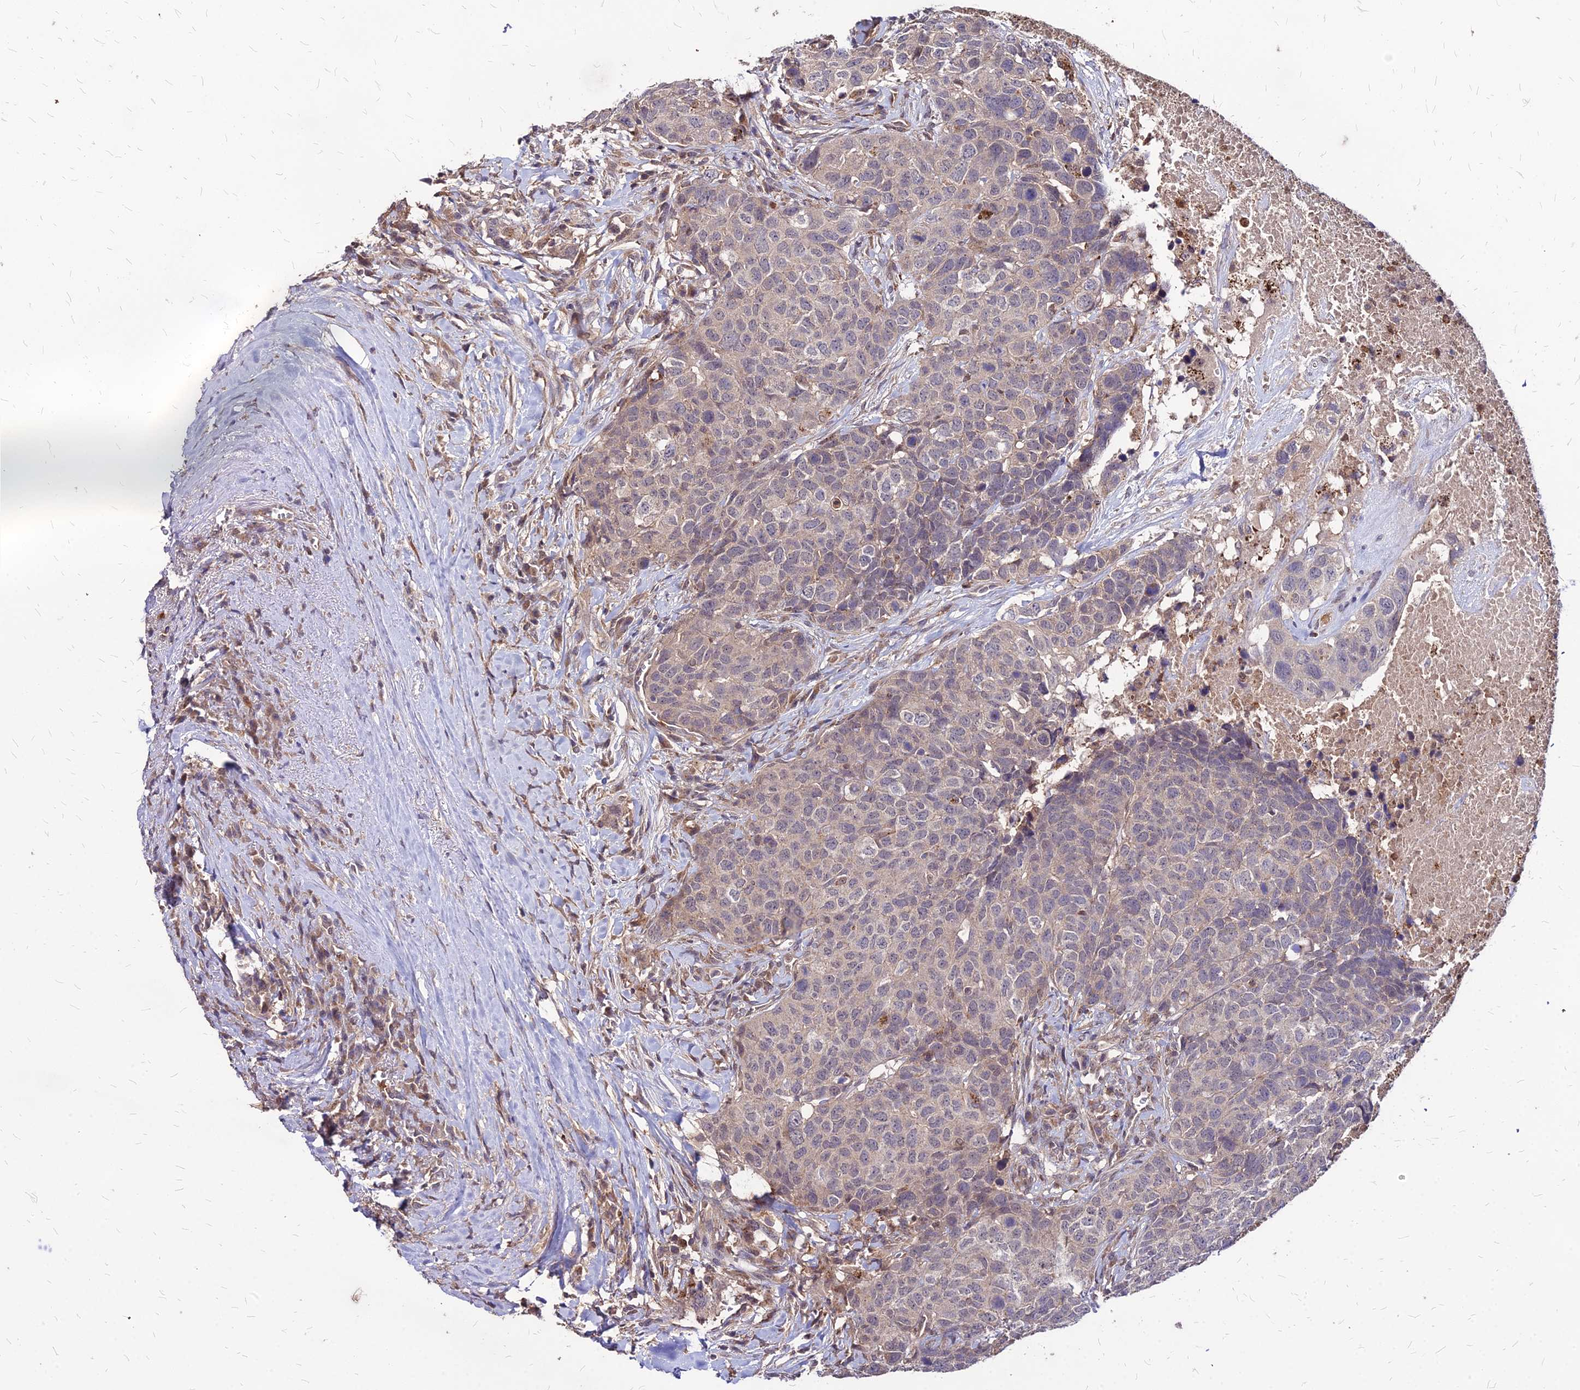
{"staining": {"intensity": "weak", "quantity": "<25%", "location": "cytoplasmic/membranous"}, "tissue": "head and neck cancer", "cell_type": "Tumor cells", "image_type": "cancer", "snomed": [{"axis": "morphology", "description": "Squamous cell carcinoma, NOS"}, {"axis": "topography", "description": "Head-Neck"}], "caption": "IHC of human head and neck cancer (squamous cell carcinoma) demonstrates no staining in tumor cells.", "gene": "APBA3", "patient": {"sex": "male", "age": 66}}